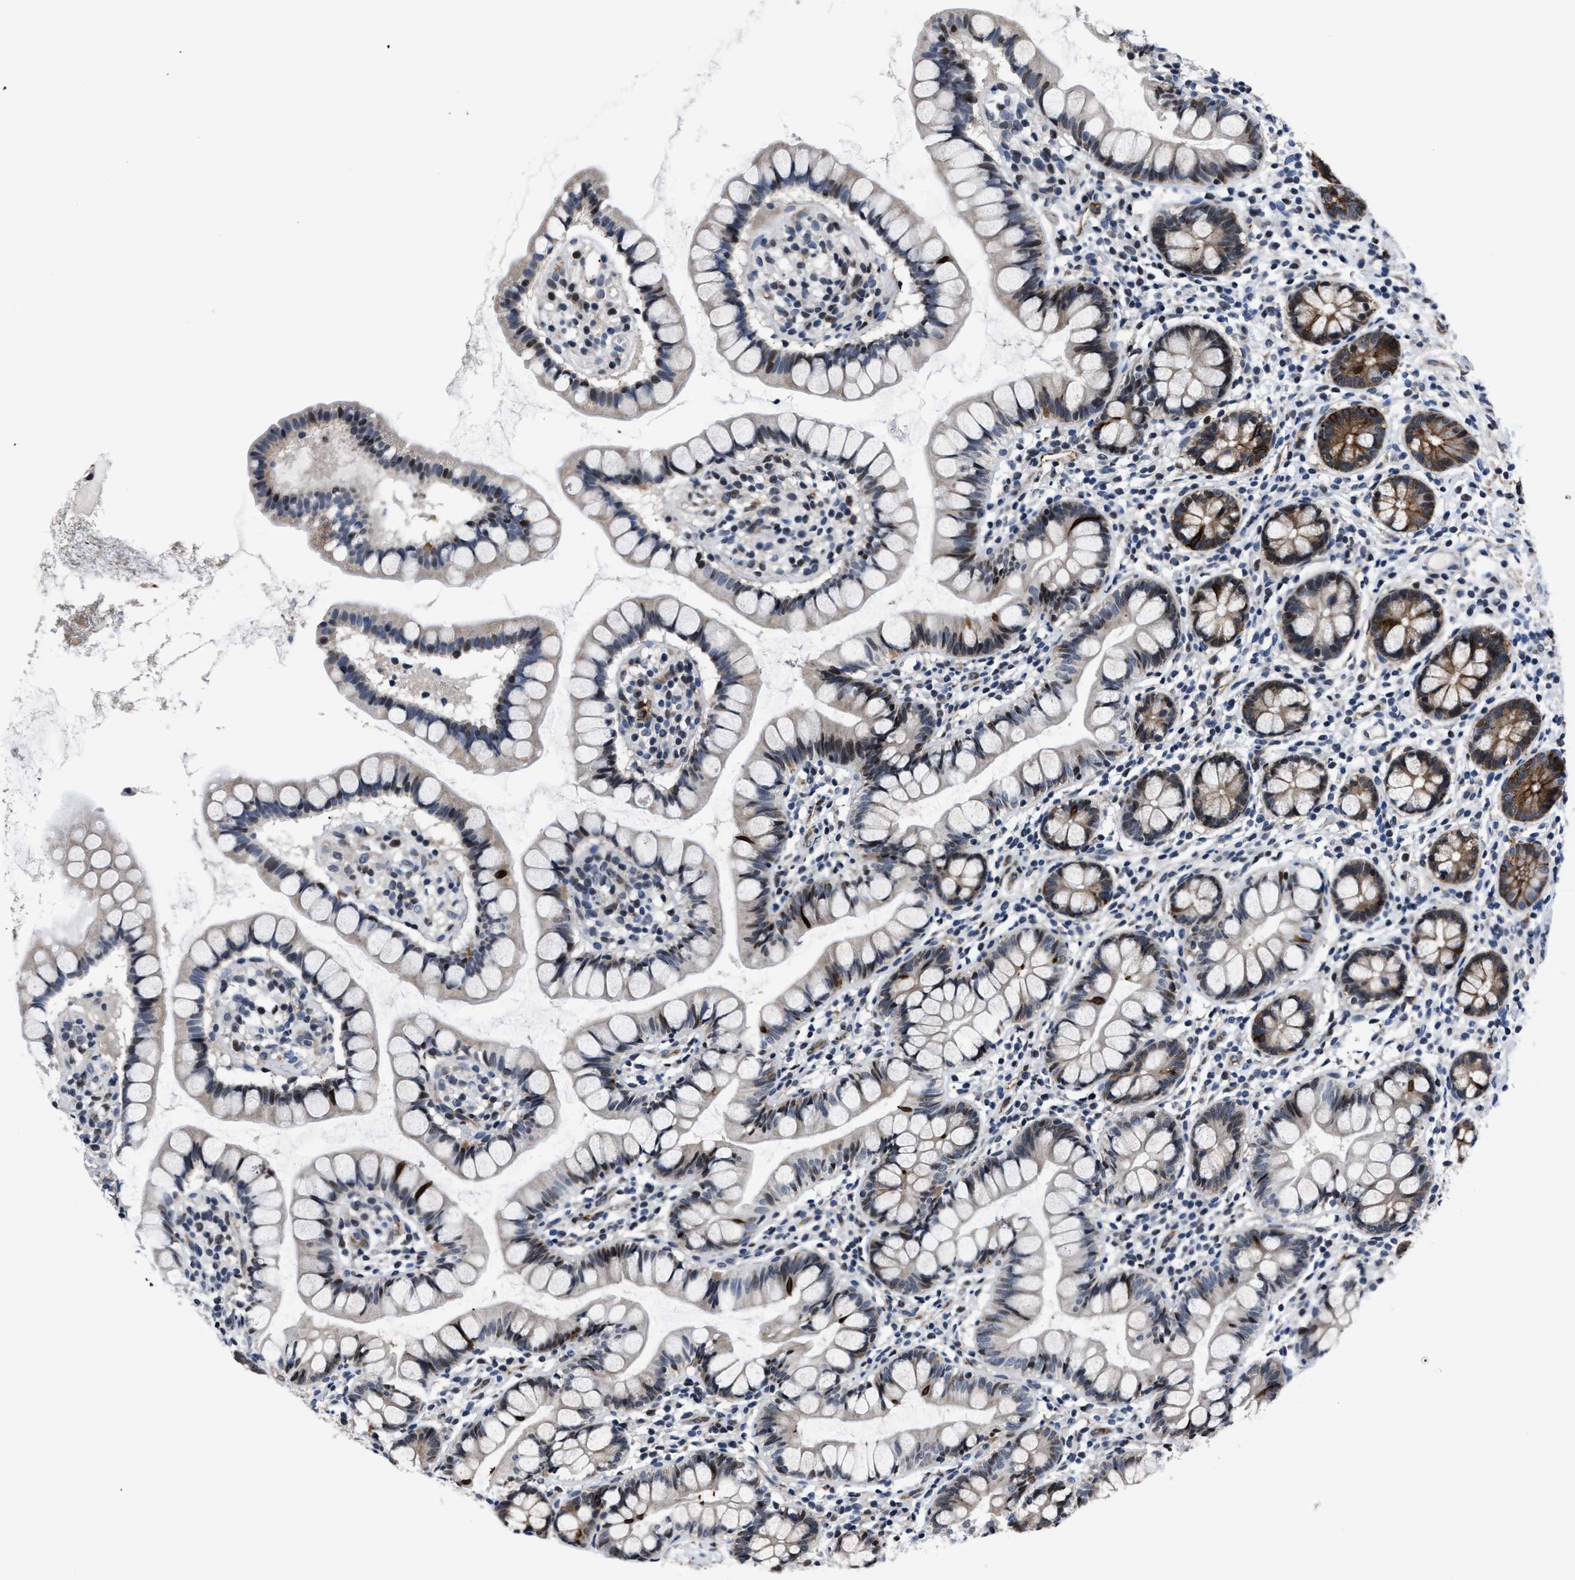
{"staining": {"intensity": "moderate", "quantity": "25%-75%", "location": "cytoplasmic/membranous,nuclear"}, "tissue": "small intestine", "cell_type": "Glandular cells", "image_type": "normal", "snomed": [{"axis": "morphology", "description": "Normal tissue, NOS"}, {"axis": "topography", "description": "Small intestine"}], "caption": "Glandular cells demonstrate medium levels of moderate cytoplasmic/membranous,nuclear staining in approximately 25%-75% of cells in unremarkable small intestine. (DAB IHC, brown staining for protein, blue staining for nuclei).", "gene": "MARCKSL1", "patient": {"sex": "female", "age": 84}}